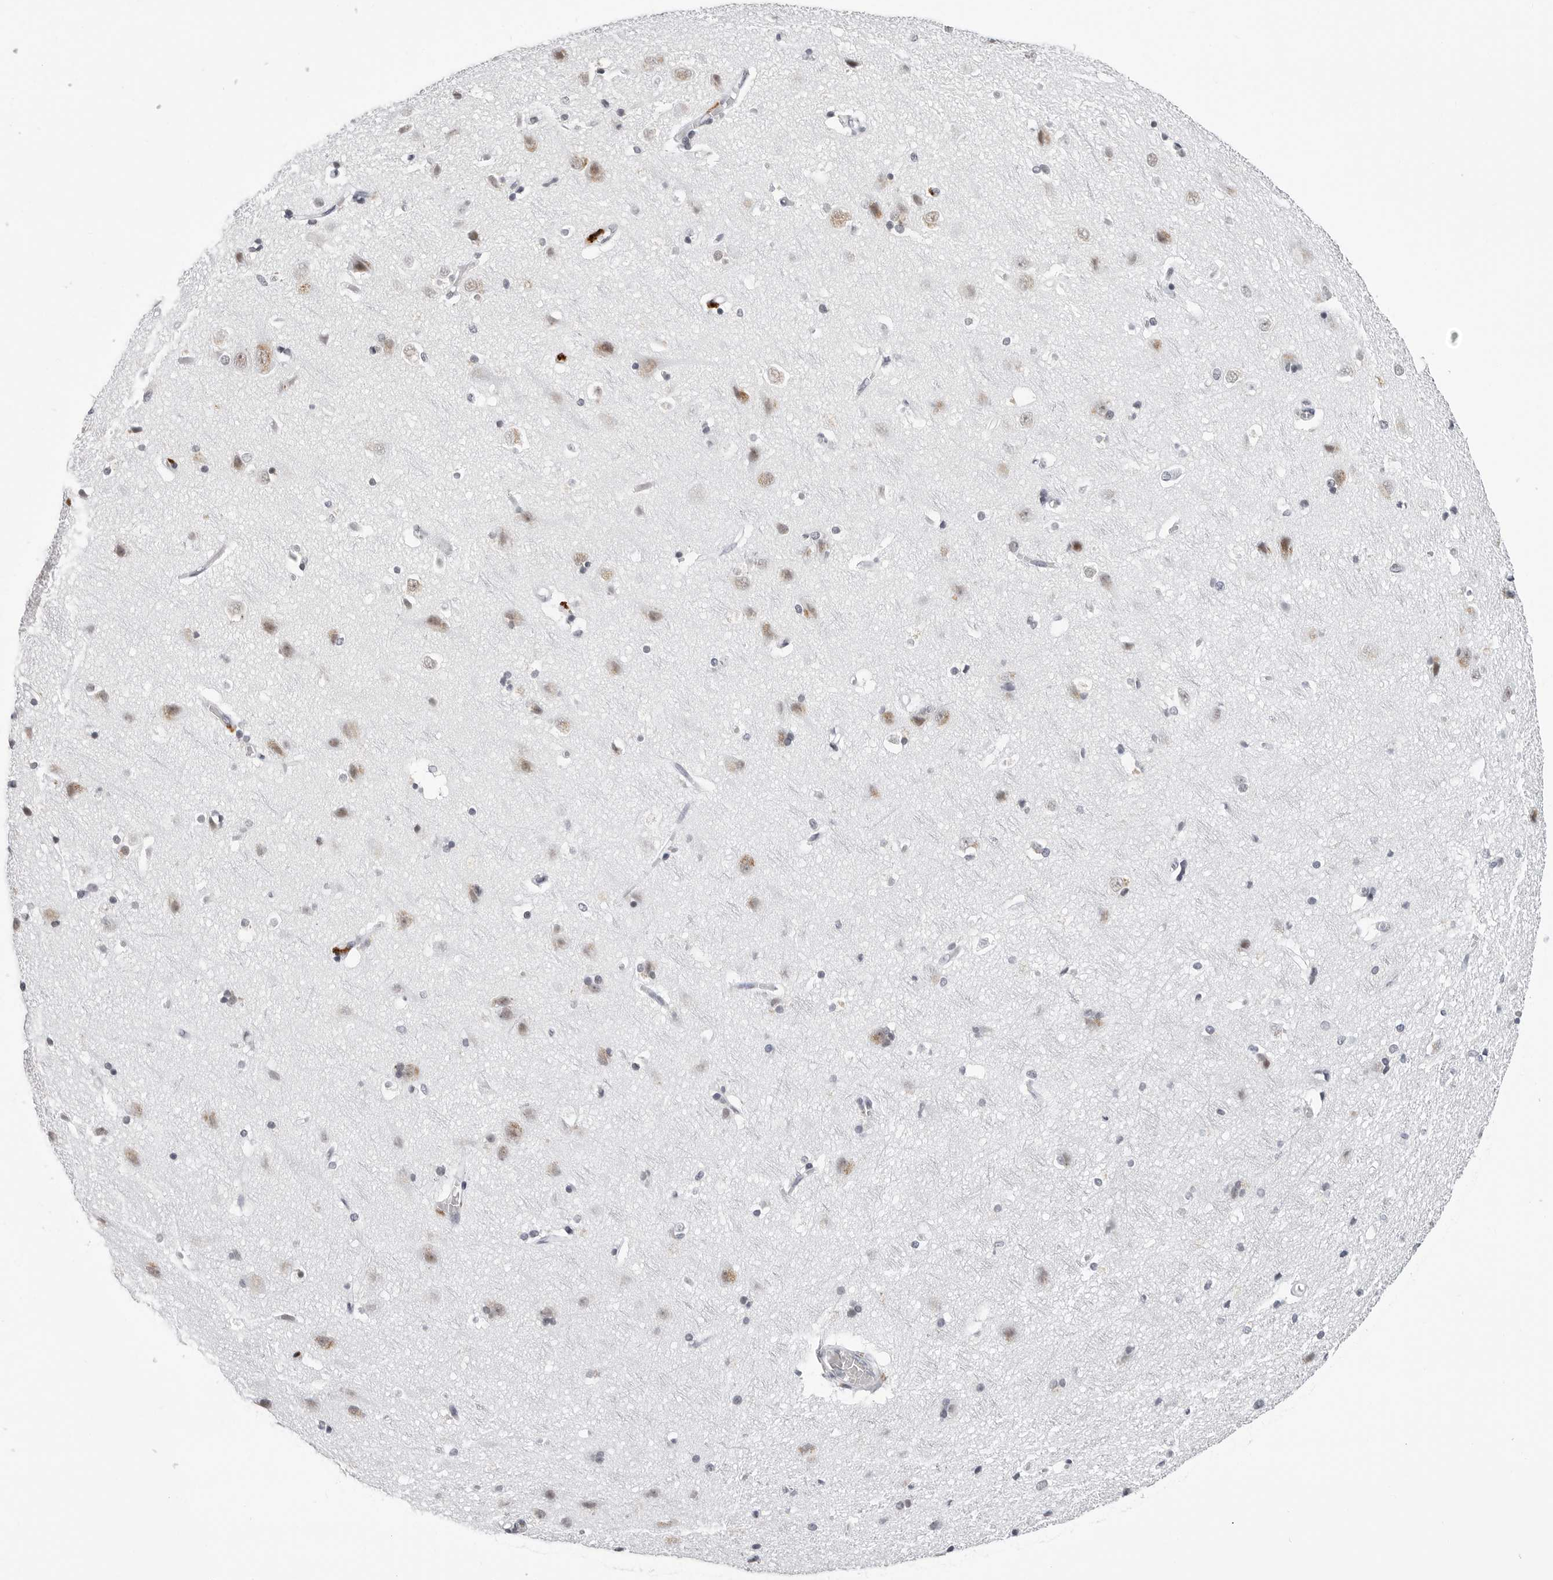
{"staining": {"intensity": "negative", "quantity": "none", "location": "none"}, "tissue": "cerebral cortex", "cell_type": "Endothelial cells", "image_type": "normal", "snomed": [{"axis": "morphology", "description": "Normal tissue, NOS"}, {"axis": "topography", "description": "Cerebral cortex"}], "caption": "Photomicrograph shows no protein expression in endothelial cells of normal cerebral cortex. (DAB (3,3'-diaminobenzidine) immunohistochemistry visualized using brightfield microscopy, high magnification).", "gene": "SF3B4", "patient": {"sex": "male", "age": 54}}